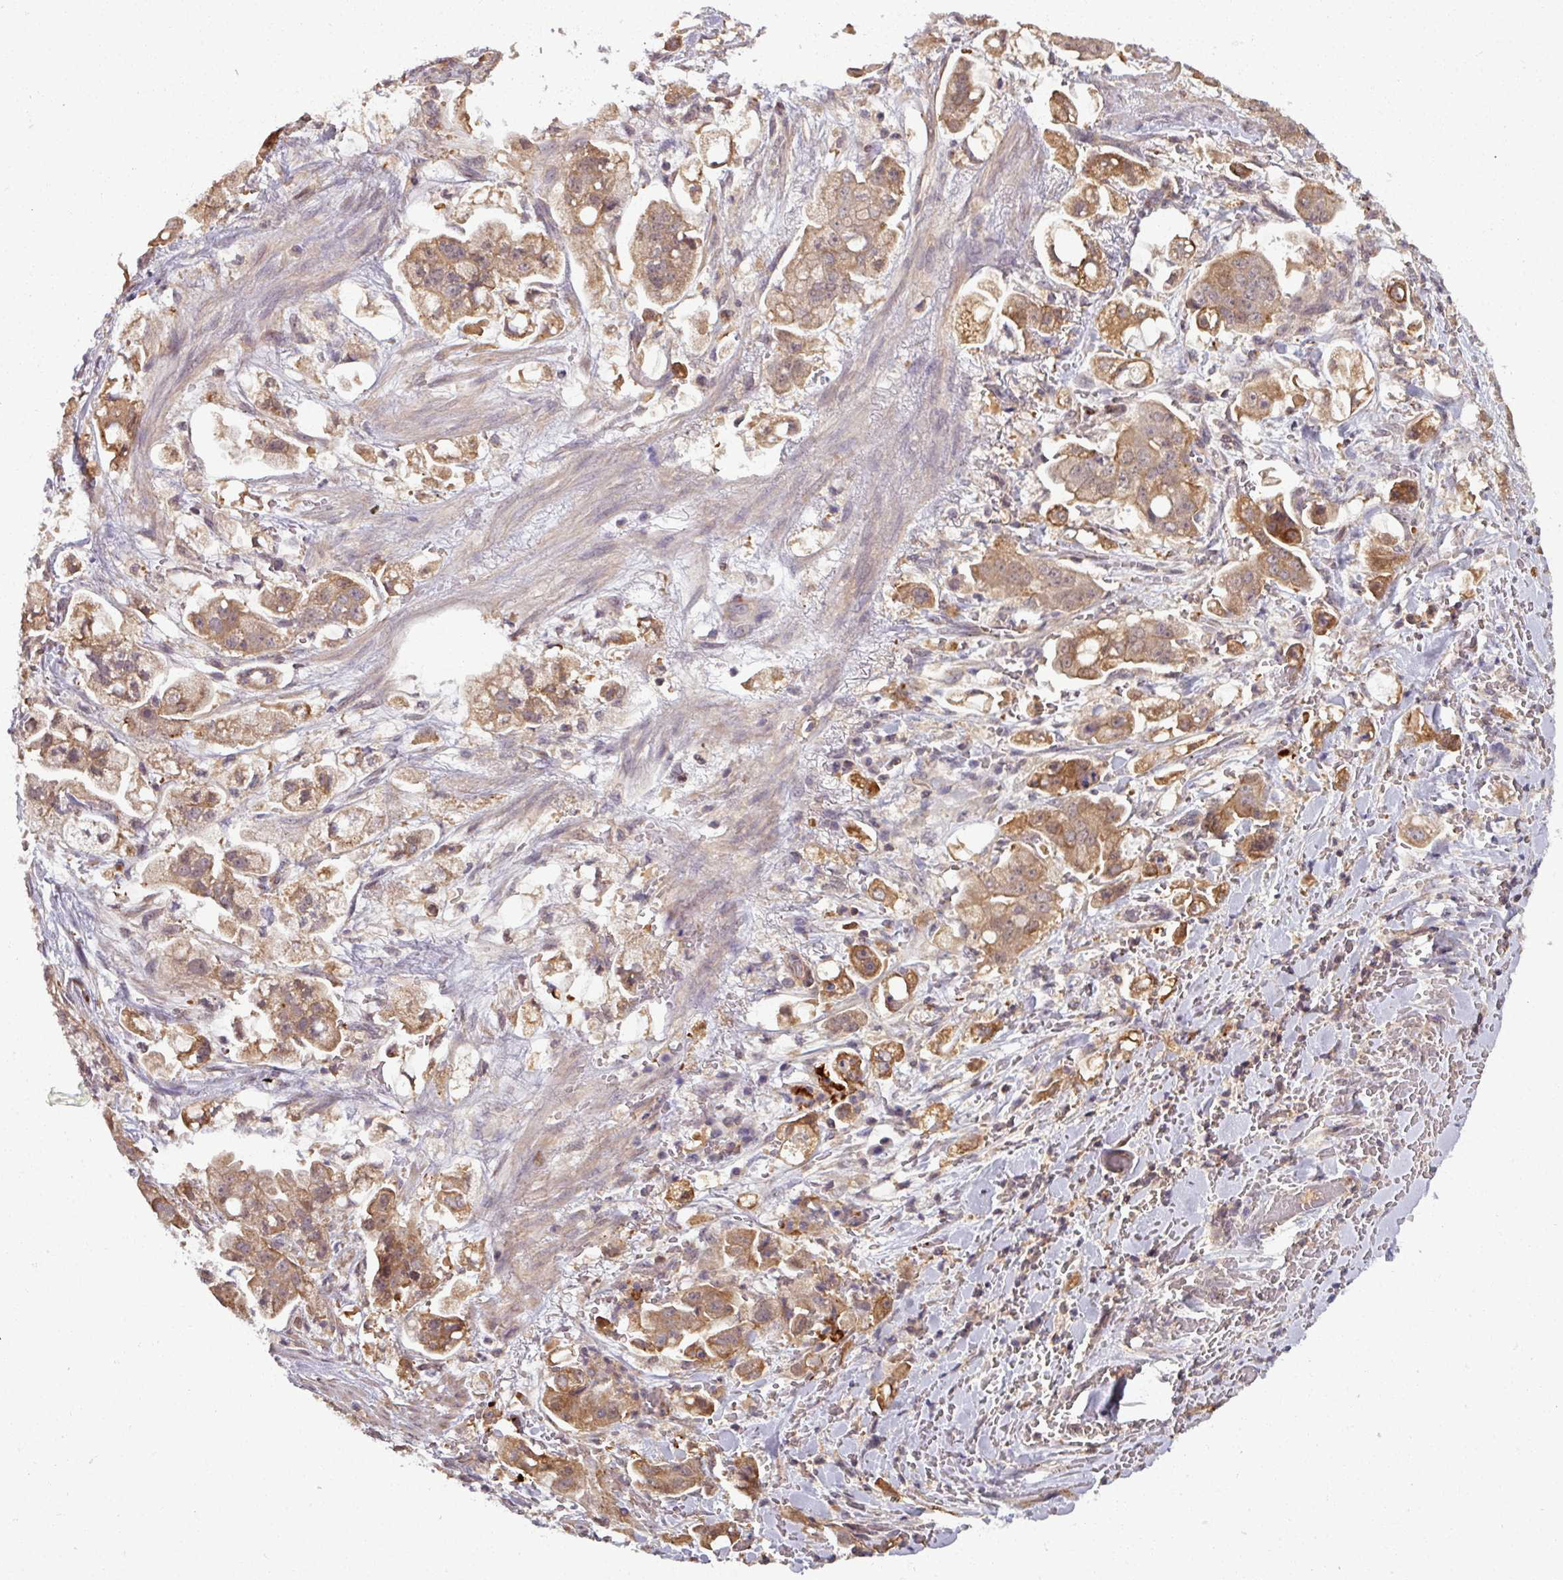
{"staining": {"intensity": "moderate", "quantity": ">75%", "location": "cytoplasmic/membranous"}, "tissue": "stomach cancer", "cell_type": "Tumor cells", "image_type": "cancer", "snomed": [{"axis": "morphology", "description": "Adenocarcinoma, NOS"}, {"axis": "topography", "description": "Stomach"}], "caption": "Immunohistochemical staining of adenocarcinoma (stomach) demonstrates medium levels of moderate cytoplasmic/membranous staining in approximately >75% of tumor cells.", "gene": "TUSC3", "patient": {"sex": "male", "age": 62}}